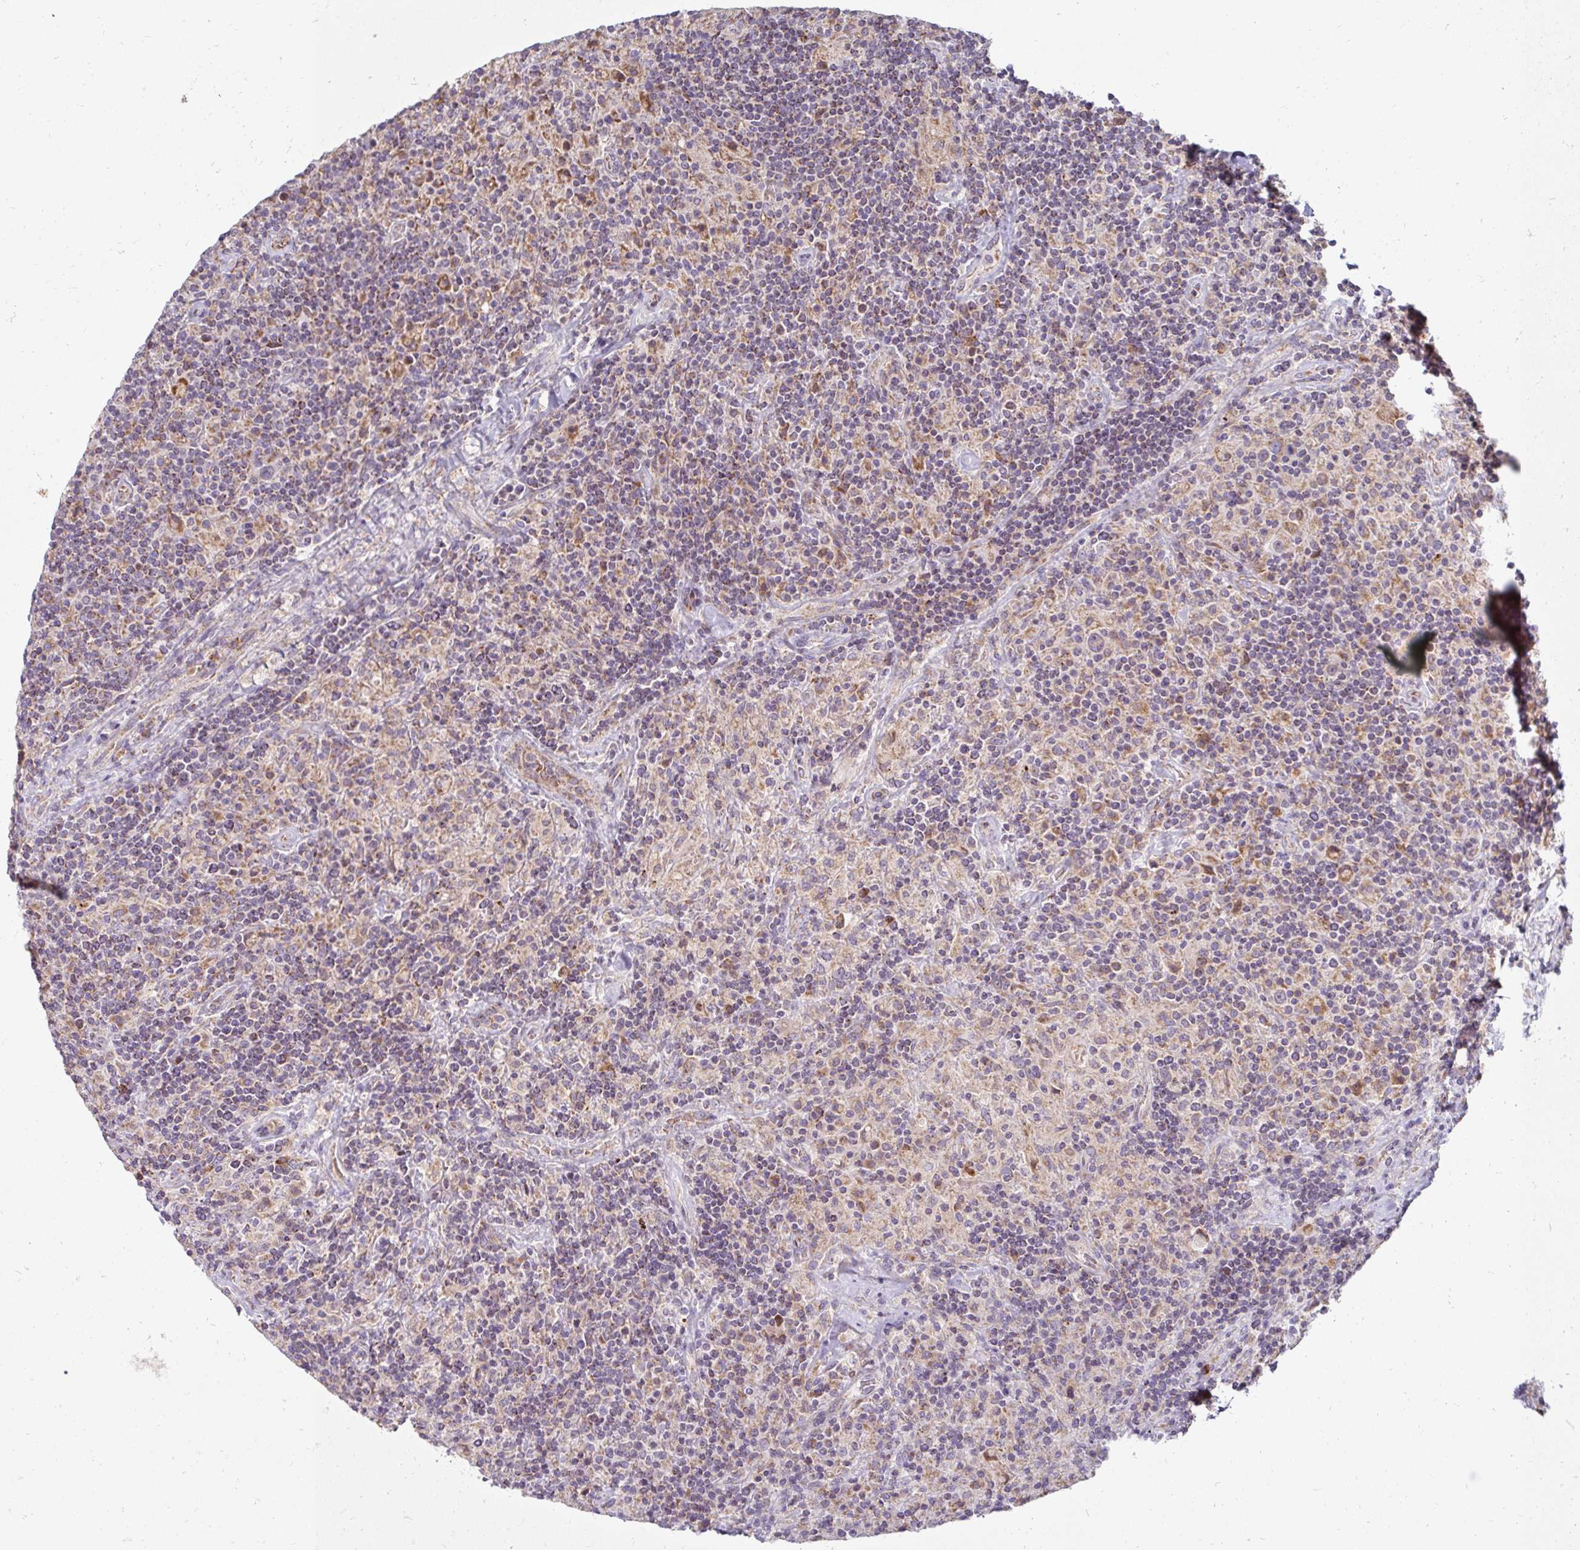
{"staining": {"intensity": "moderate", "quantity": "<25%", "location": "cytoplasmic/membranous"}, "tissue": "lymphoma", "cell_type": "Tumor cells", "image_type": "cancer", "snomed": [{"axis": "morphology", "description": "Hodgkin's disease, NOS"}, {"axis": "topography", "description": "Lymph node"}], "caption": "An IHC micrograph of tumor tissue is shown. Protein staining in brown labels moderate cytoplasmic/membranous positivity in Hodgkin's disease within tumor cells.", "gene": "SKP2", "patient": {"sex": "male", "age": 70}}